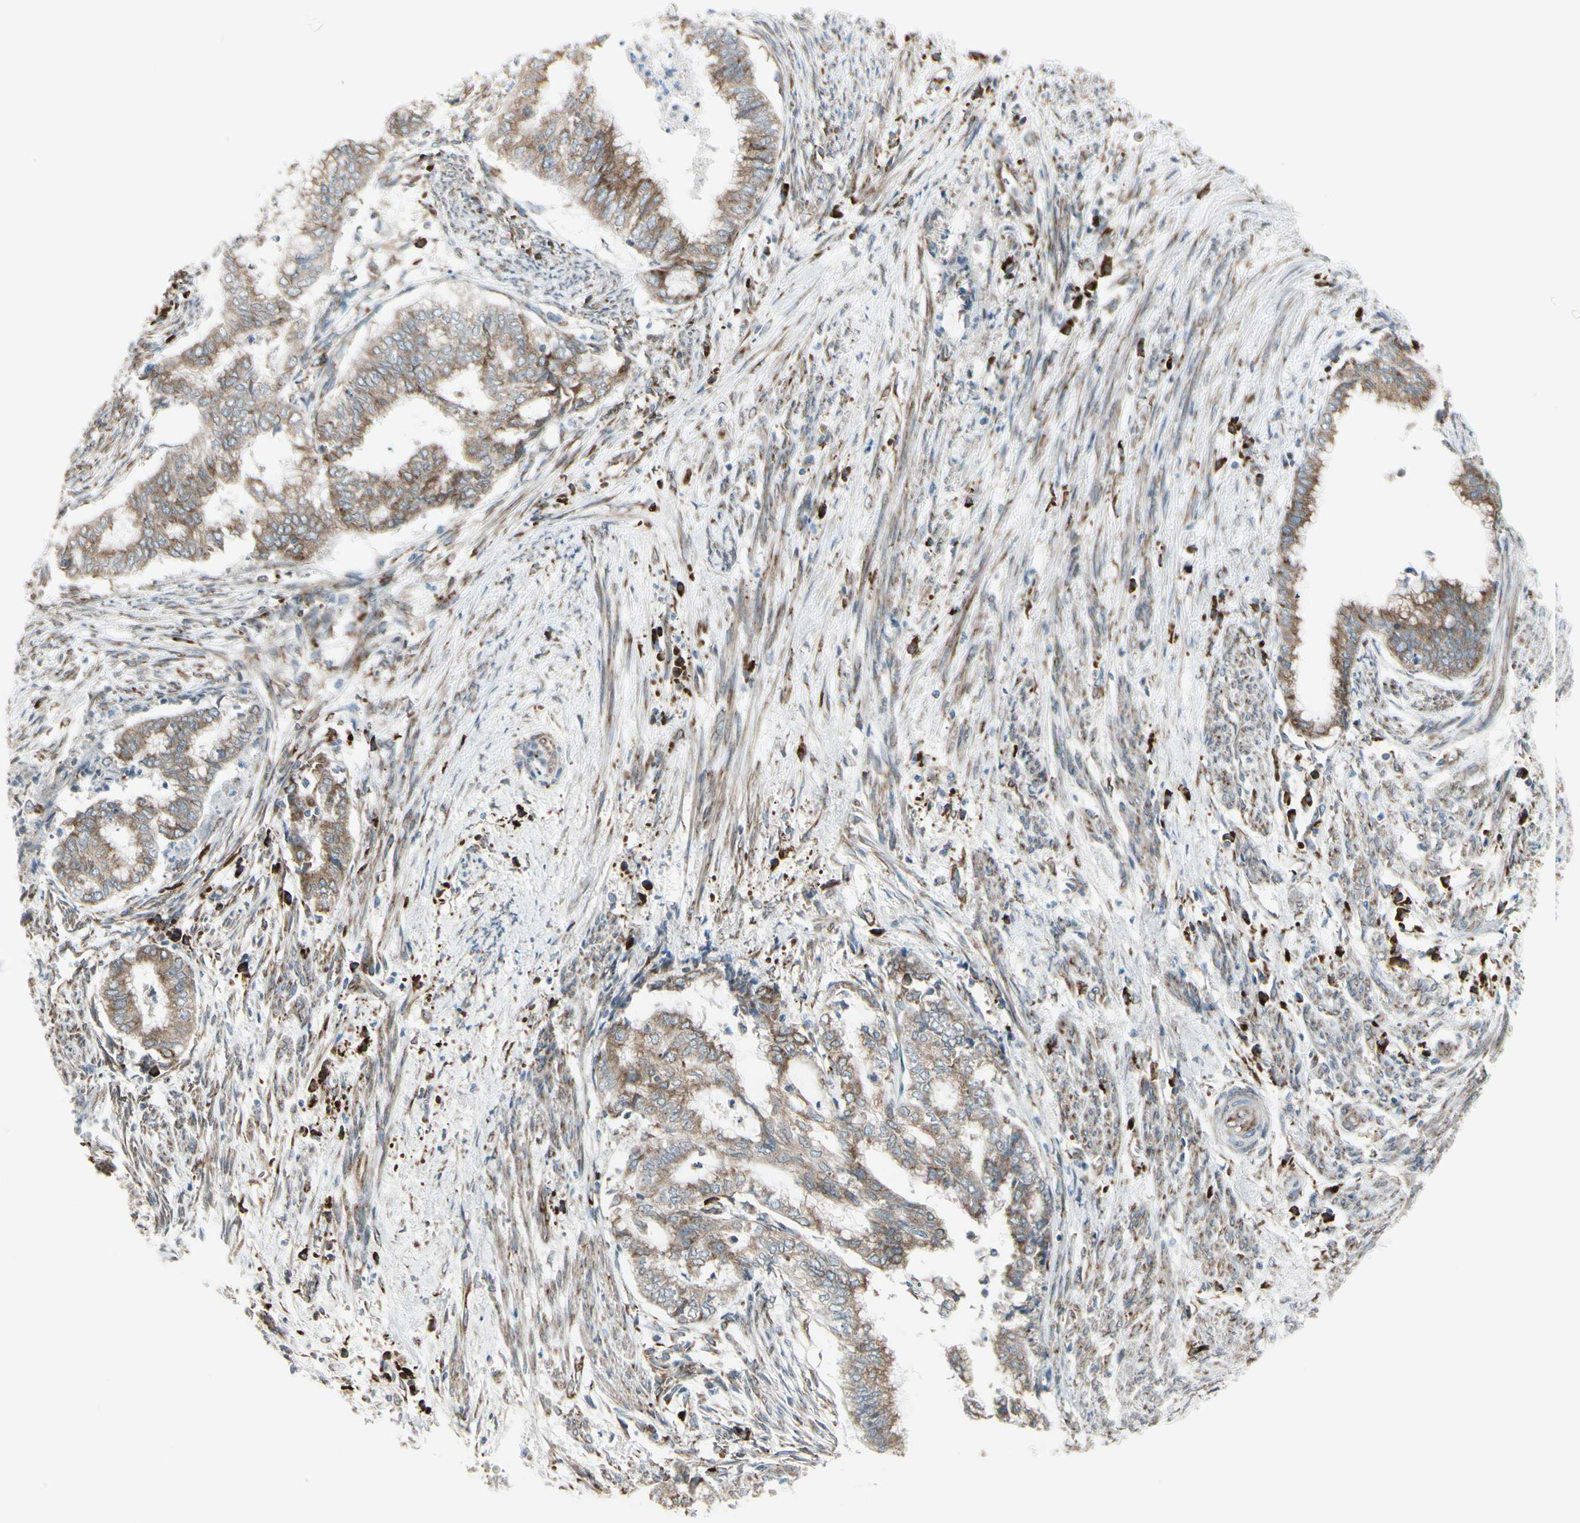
{"staining": {"intensity": "moderate", "quantity": ">75%", "location": "cytoplasmic/membranous"}, "tissue": "endometrial cancer", "cell_type": "Tumor cells", "image_type": "cancer", "snomed": [{"axis": "morphology", "description": "Necrosis, NOS"}, {"axis": "morphology", "description": "Adenocarcinoma, NOS"}, {"axis": "topography", "description": "Endometrium"}], "caption": "A brown stain labels moderate cytoplasmic/membranous expression of a protein in endometrial cancer tumor cells.", "gene": "FNDC3A", "patient": {"sex": "female", "age": 79}}